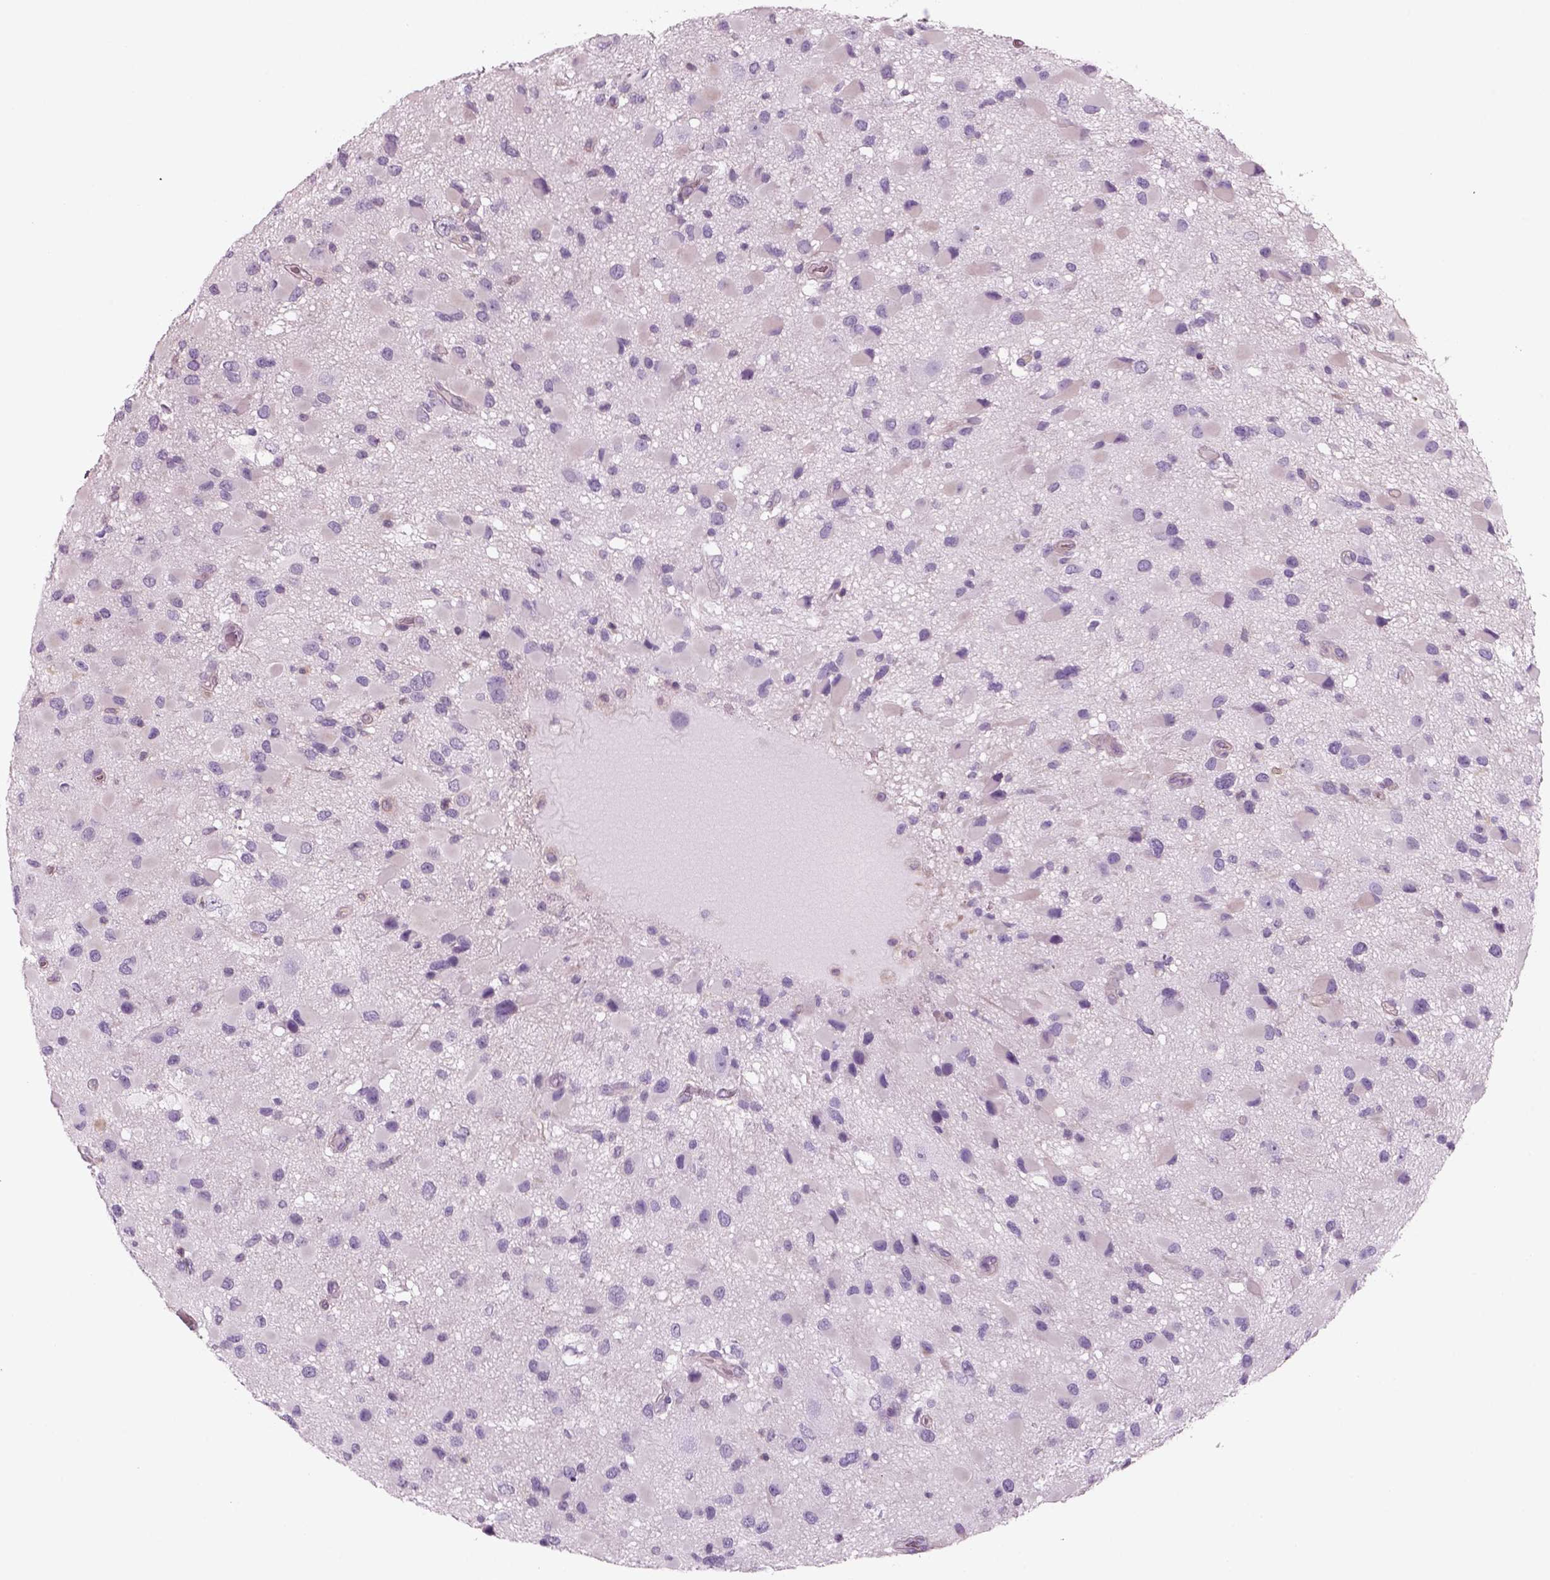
{"staining": {"intensity": "negative", "quantity": "none", "location": "none"}, "tissue": "glioma", "cell_type": "Tumor cells", "image_type": "cancer", "snomed": [{"axis": "morphology", "description": "Glioma, malignant, Low grade"}, {"axis": "topography", "description": "Brain"}], "caption": "High magnification brightfield microscopy of glioma stained with DAB (3,3'-diaminobenzidine) (brown) and counterstained with hematoxylin (blue): tumor cells show no significant positivity.", "gene": "SLC1A7", "patient": {"sex": "female", "age": 32}}